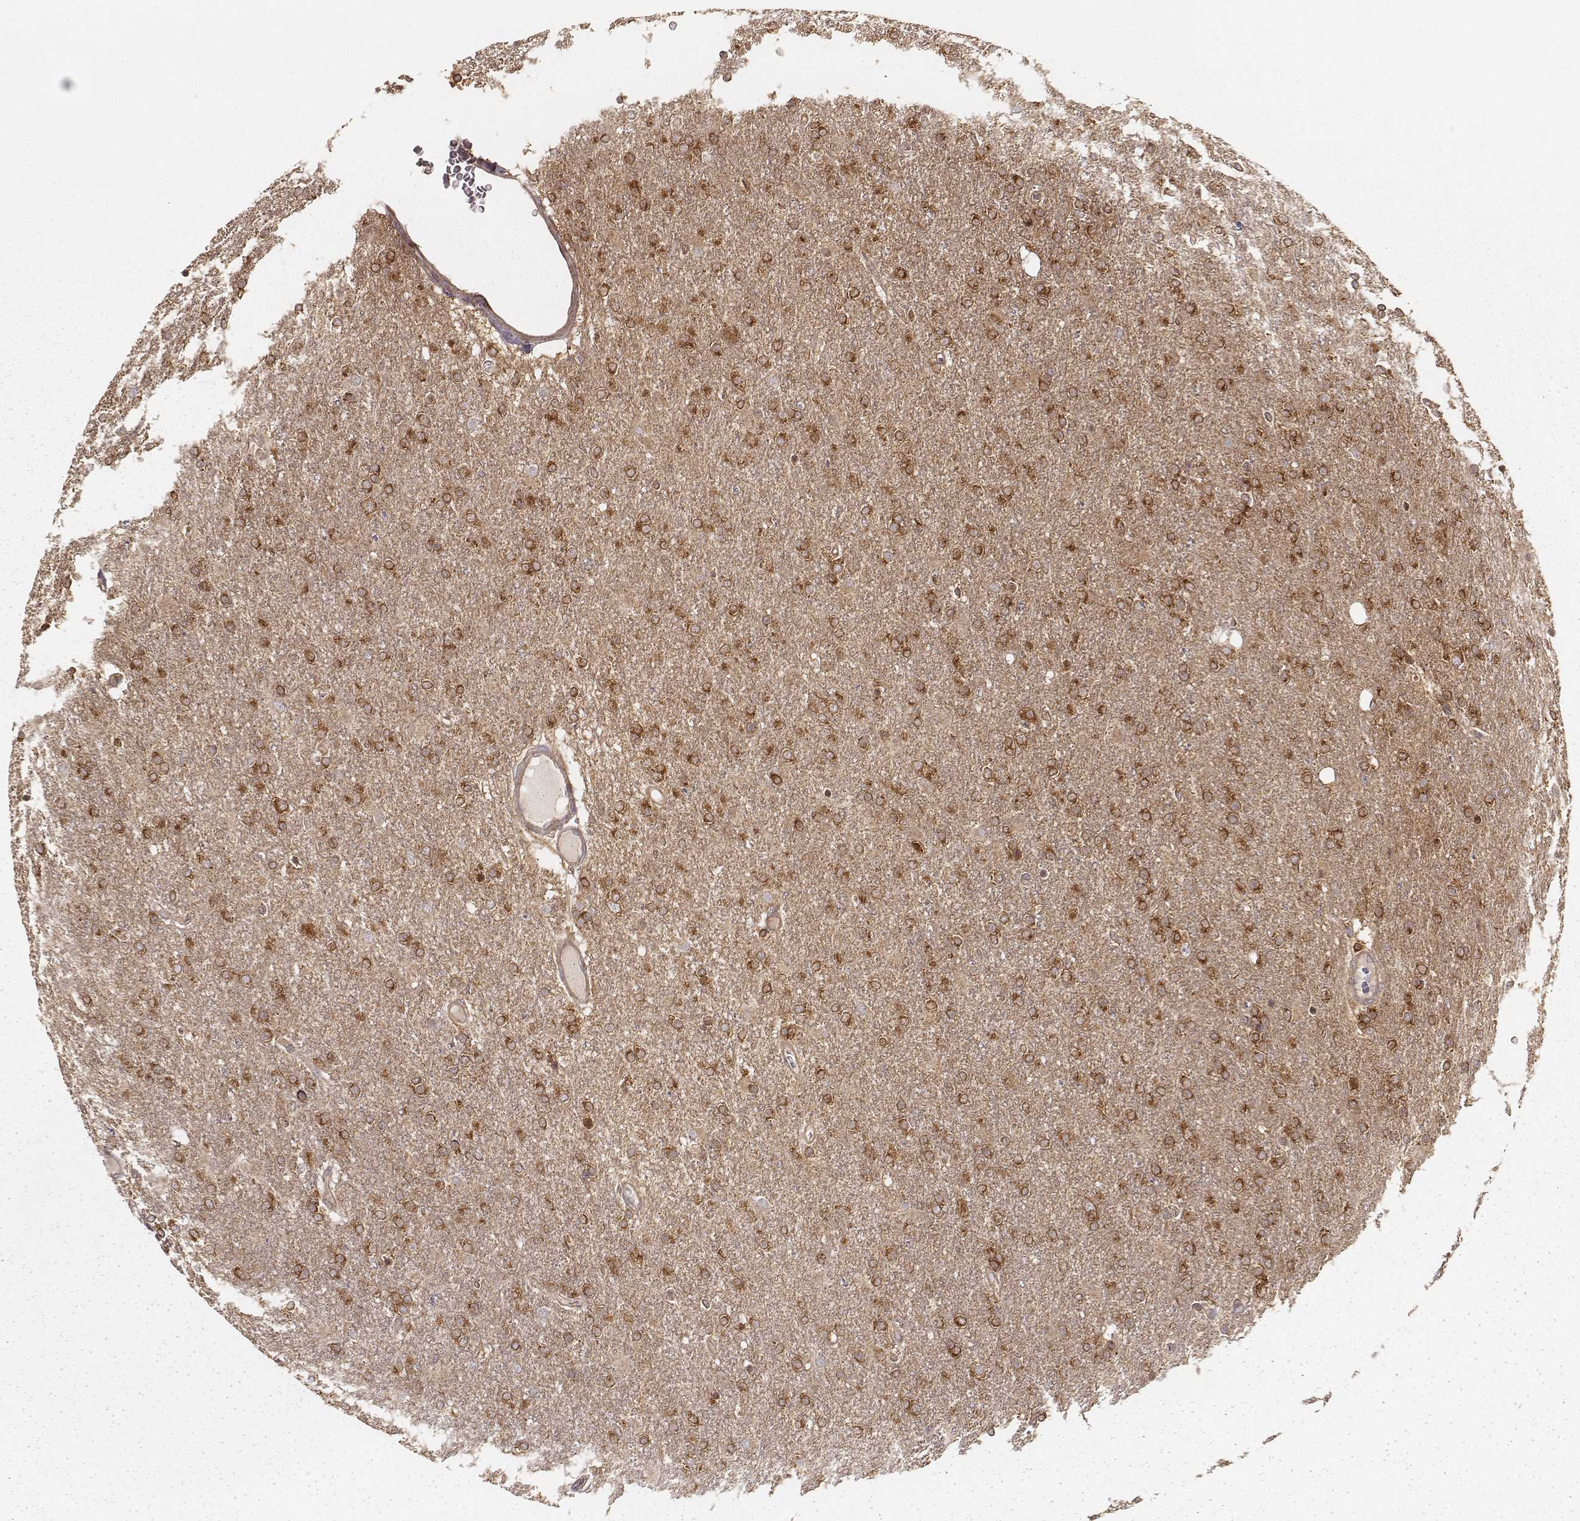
{"staining": {"intensity": "strong", "quantity": ">75%", "location": "cytoplasmic/membranous"}, "tissue": "glioma", "cell_type": "Tumor cells", "image_type": "cancer", "snomed": [{"axis": "morphology", "description": "Glioma, malignant, High grade"}, {"axis": "topography", "description": "Cerebral cortex"}], "caption": "This micrograph demonstrates glioma stained with immunohistochemistry to label a protein in brown. The cytoplasmic/membranous of tumor cells show strong positivity for the protein. Nuclei are counter-stained blue.", "gene": "CARS1", "patient": {"sex": "male", "age": 70}}